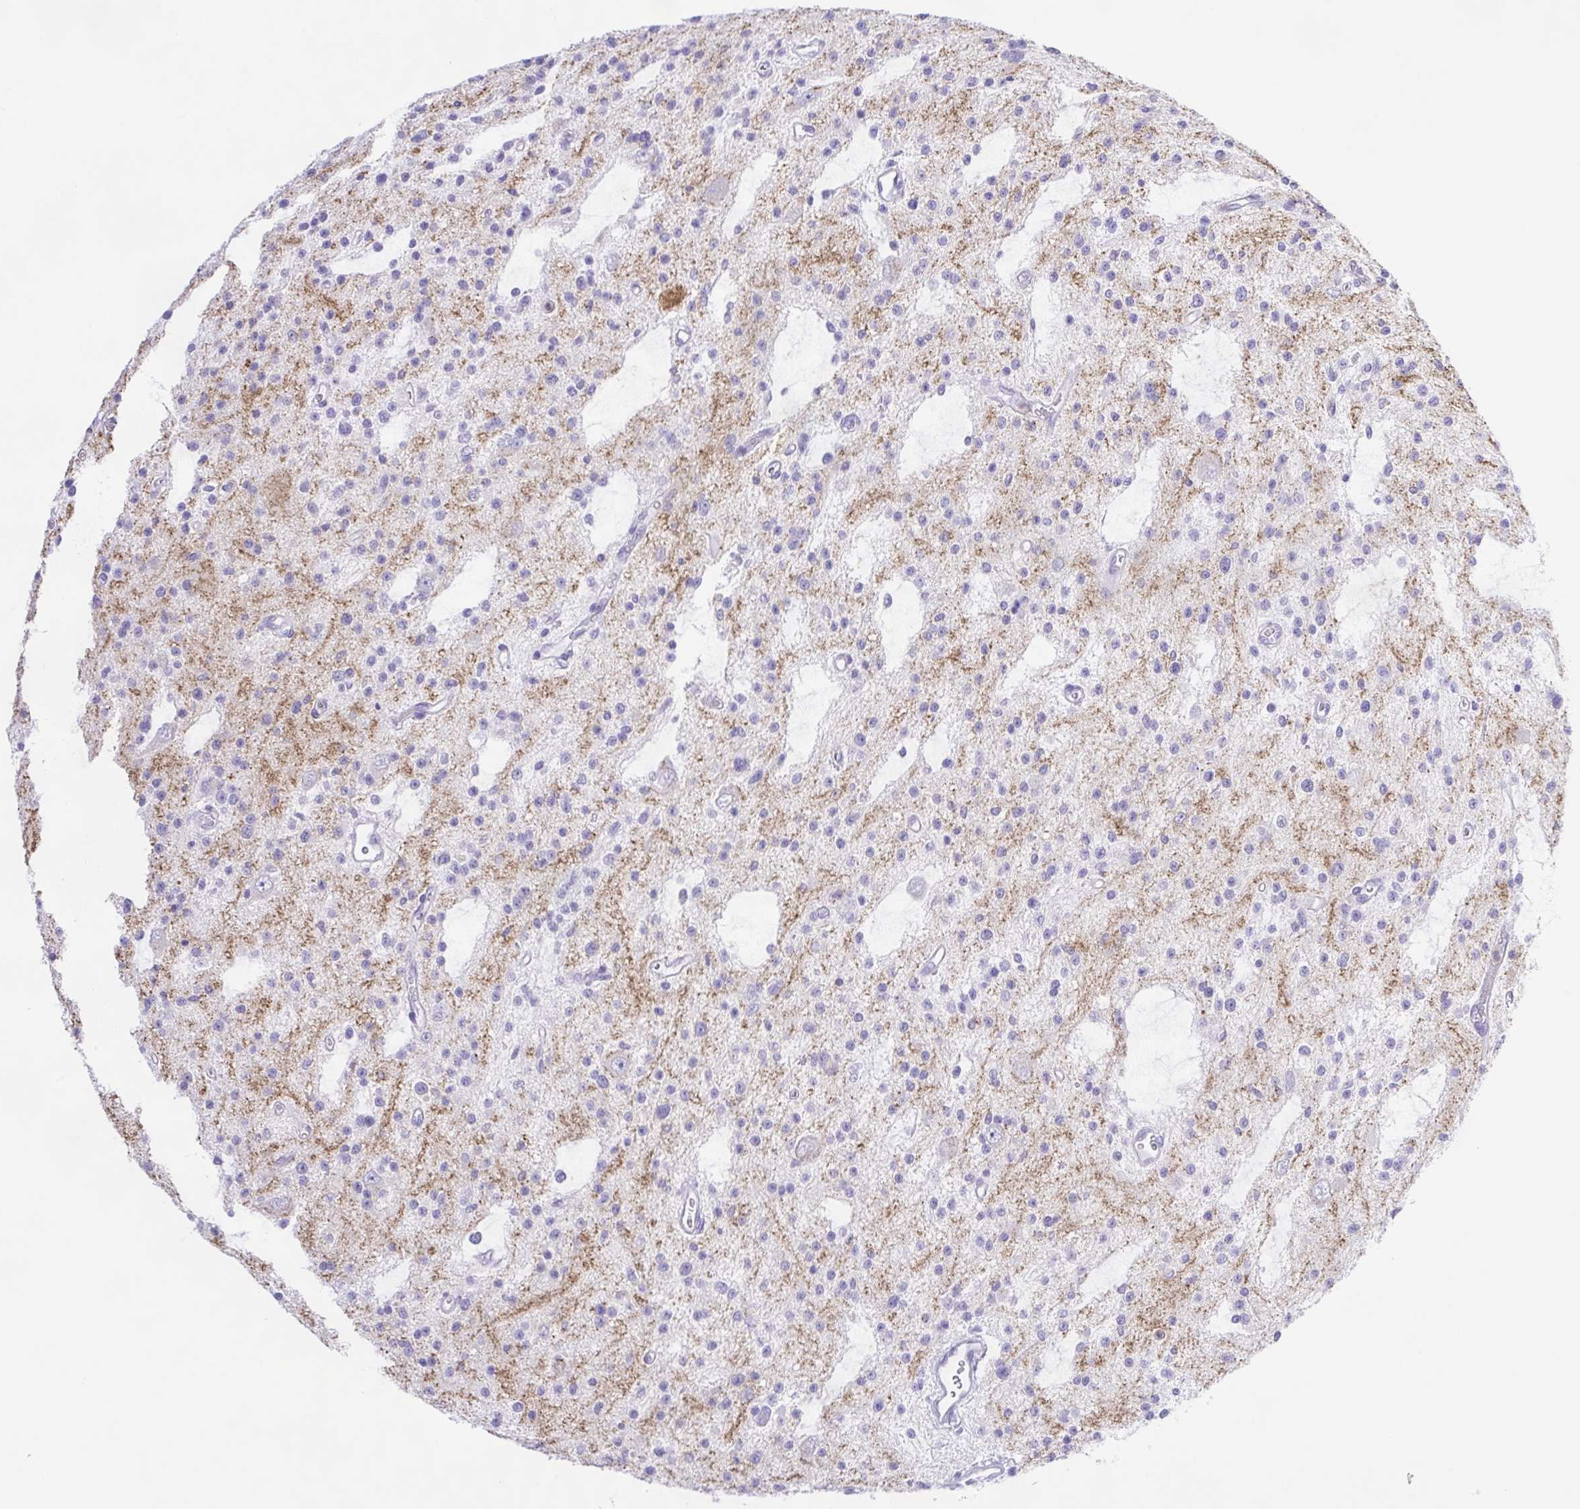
{"staining": {"intensity": "negative", "quantity": "none", "location": "none"}, "tissue": "glioma", "cell_type": "Tumor cells", "image_type": "cancer", "snomed": [{"axis": "morphology", "description": "Glioma, malignant, Low grade"}, {"axis": "topography", "description": "Brain"}], "caption": "Immunohistochemistry (IHC) histopathology image of glioma stained for a protein (brown), which reveals no staining in tumor cells.", "gene": "SYNPR", "patient": {"sex": "male", "age": 43}}